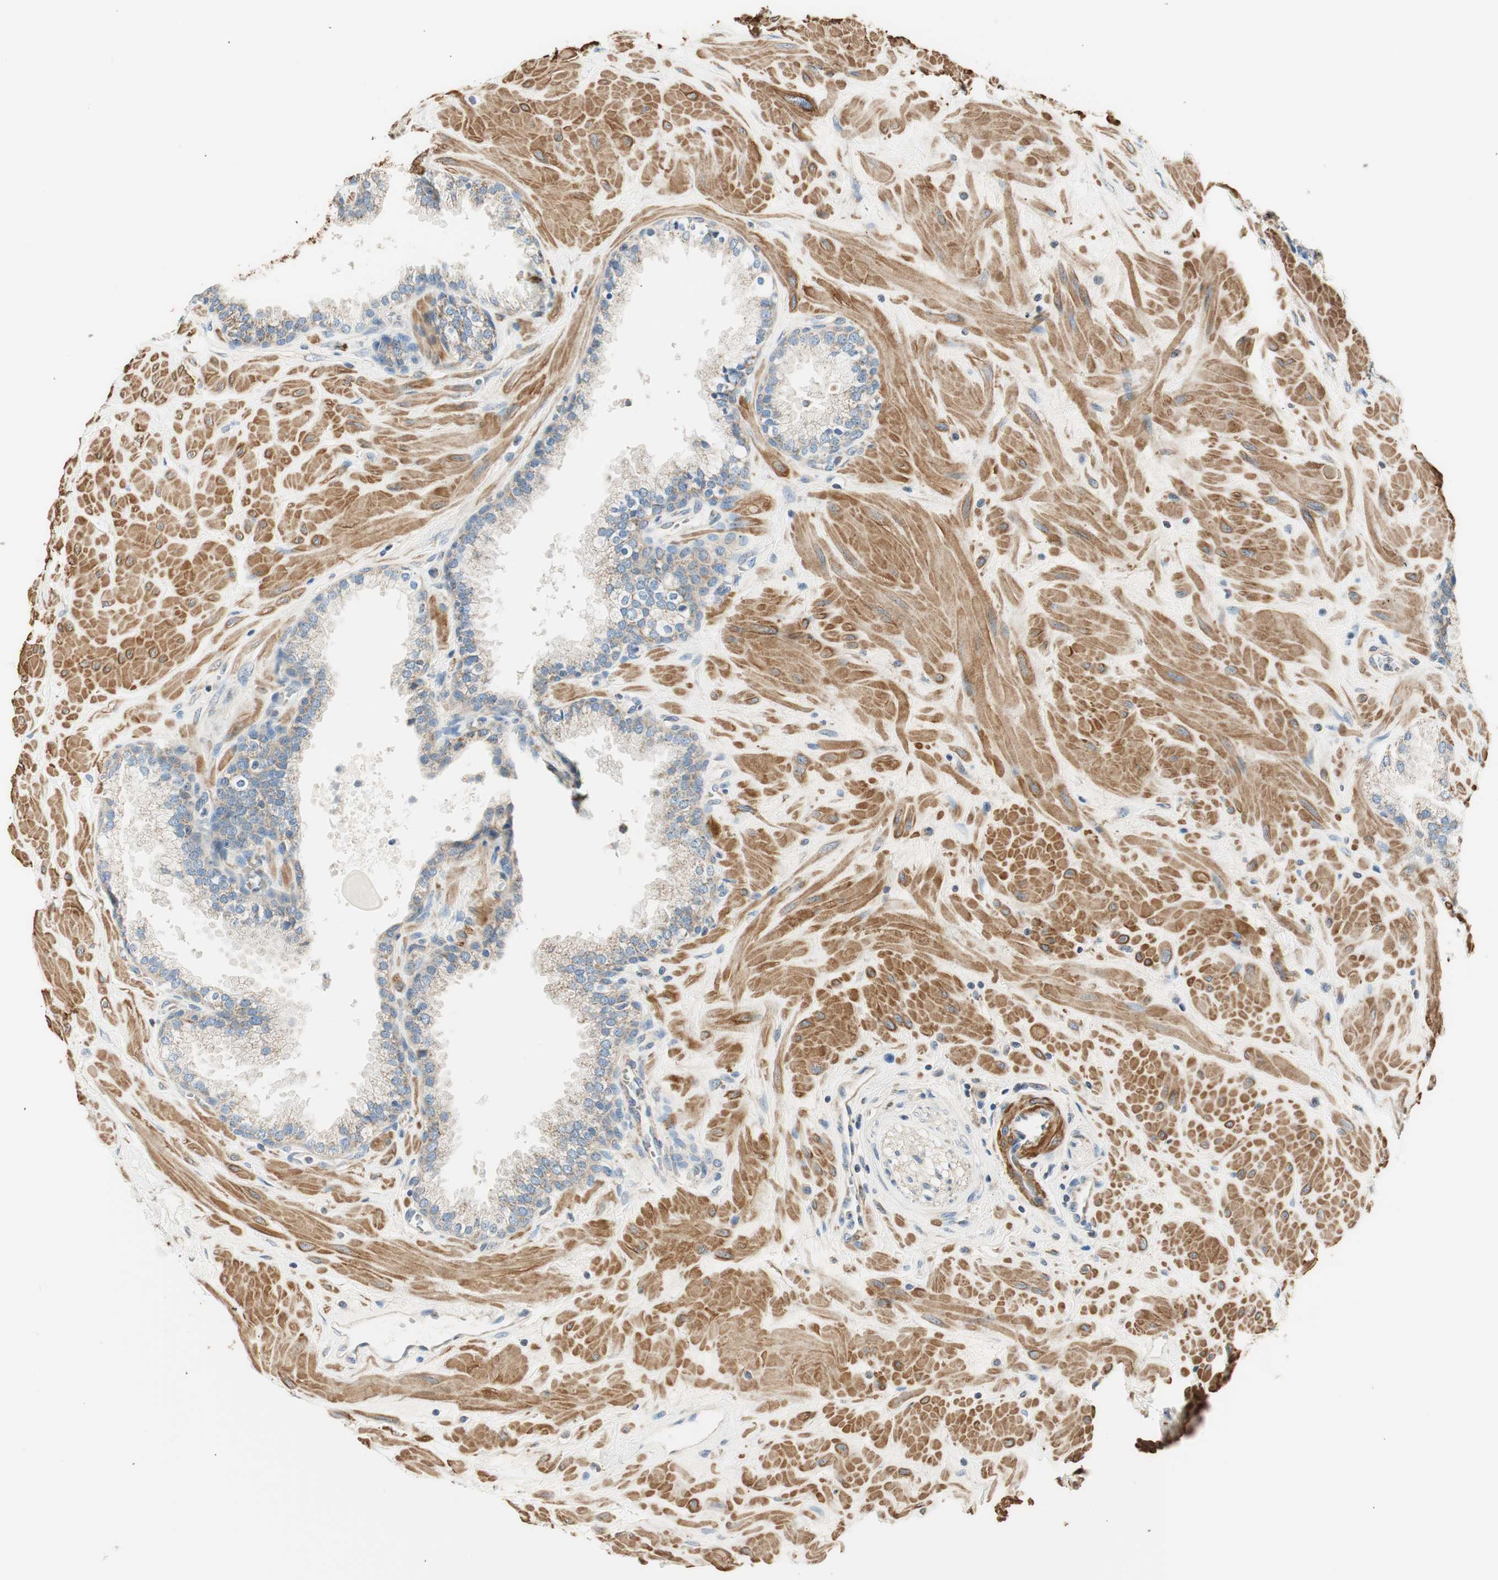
{"staining": {"intensity": "weak", "quantity": "<25%", "location": "cytoplasmic/membranous"}, "tissue": "prostate", "cell_type": "Glandular cells", "image_type": "normal", "snomed": [{"axis": "morphology", "description": "Normal tissue, NOS"}, {"axis": "topography", "description": "Prostate"}], "caption": "IHC histopathology image of normal prostate stained for a protein (brown), which demonstrates no expression in glandular cells.", "gene": "RORB", "patient": {"sex": "male", "age": 51}}